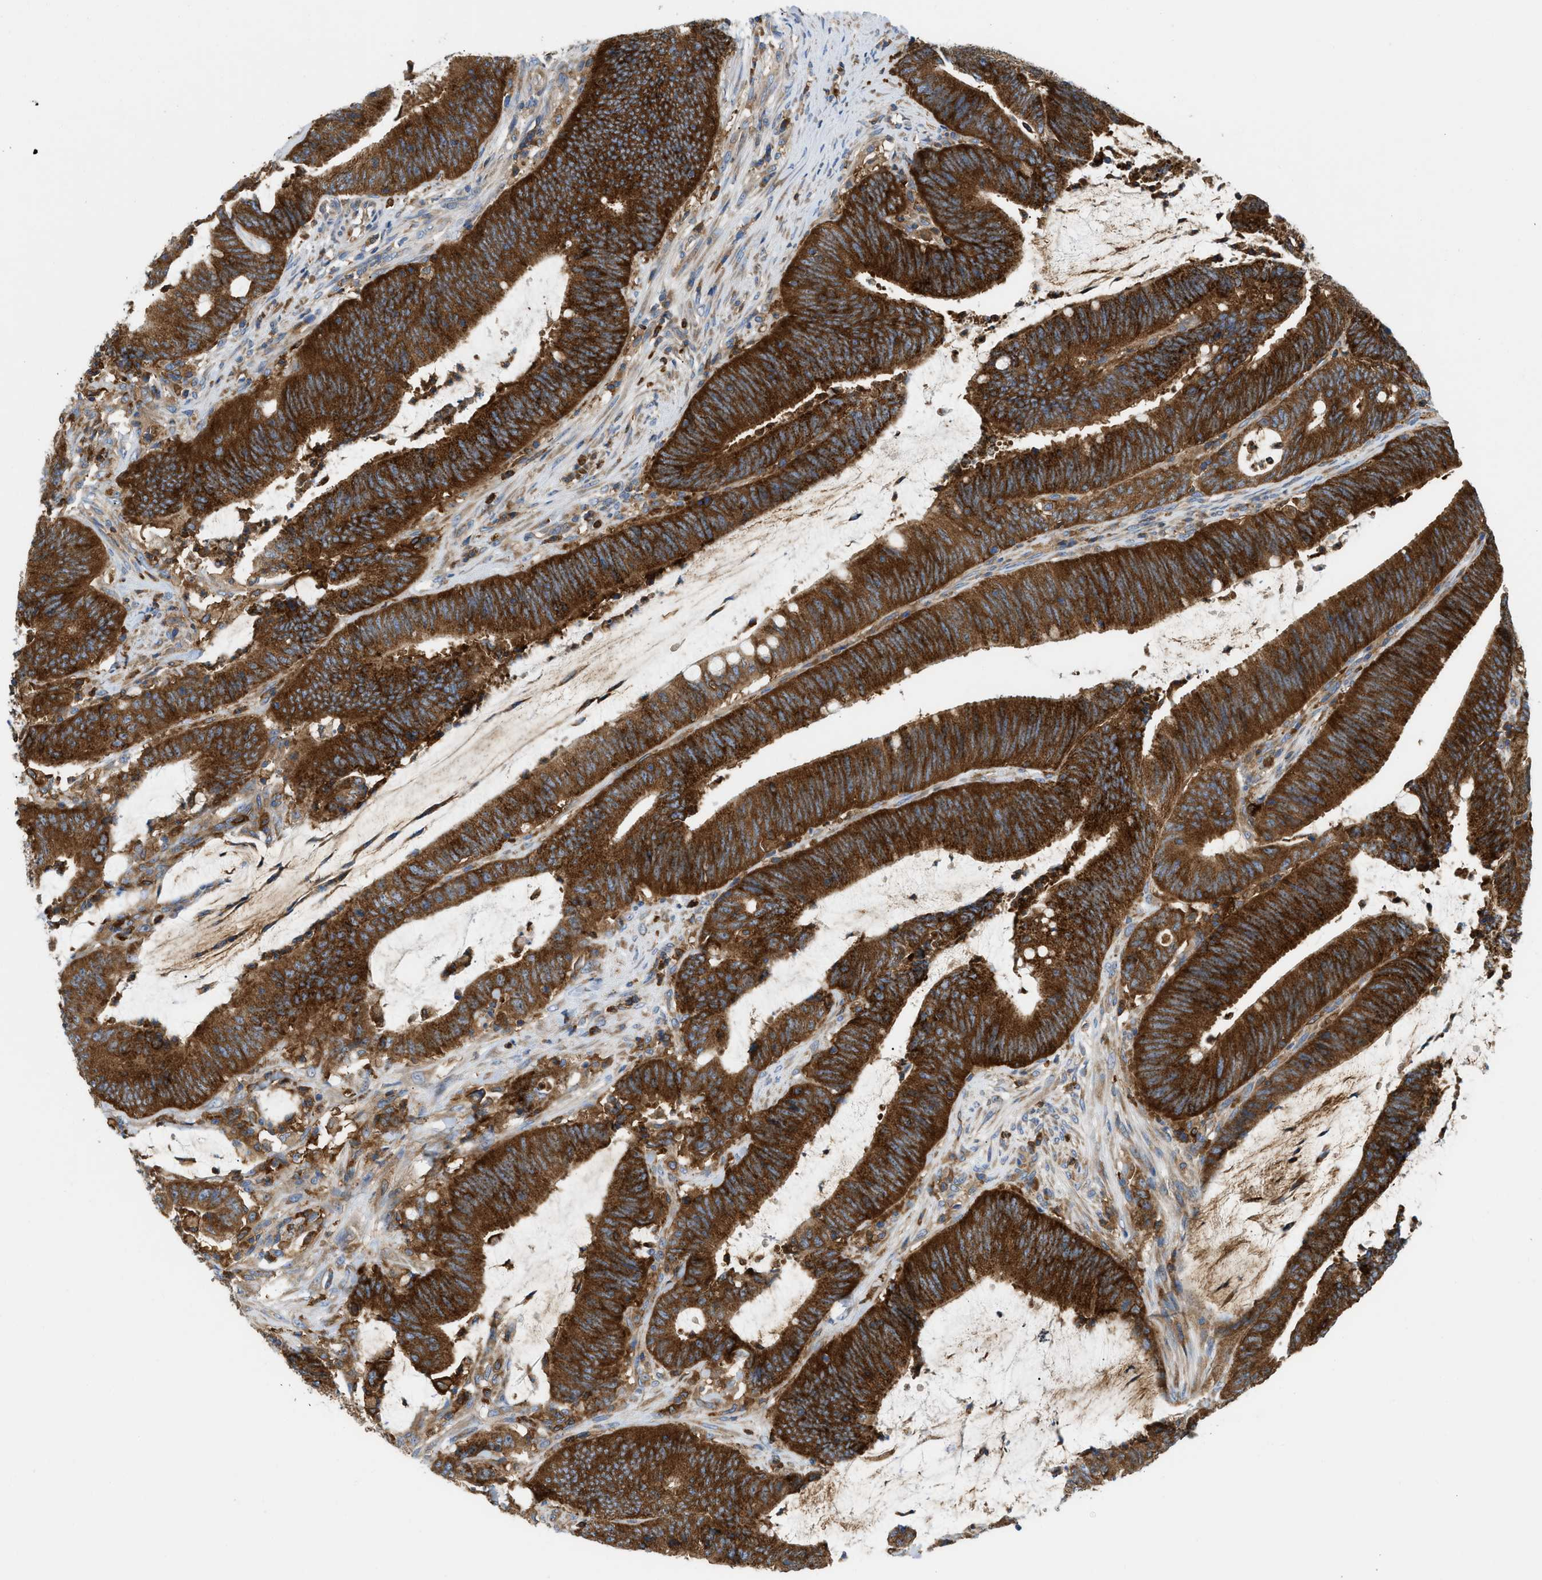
{"staining": {"intensity": "strong", "quantity": ">75%", "location": "cytoplasmic/membranous"}, "tissue": "colorectal cancer", "cell_type": "Tumor cells", "image_type": "cancer", "snomed": [{"axis": "morphology", "description": "Normal tissue, NOS"}, {"axis": "morphology", "description": "Adenocarcinoma, NOS"}, {"axis": "topography", "description": "Rectum"}], "caption": "Human colorectal adenocarcinoma stained with a protein marker reveals strong staining in tumor cells.", "gene": "GPAT4", "patient": {"sex": "female", "age": 66}}